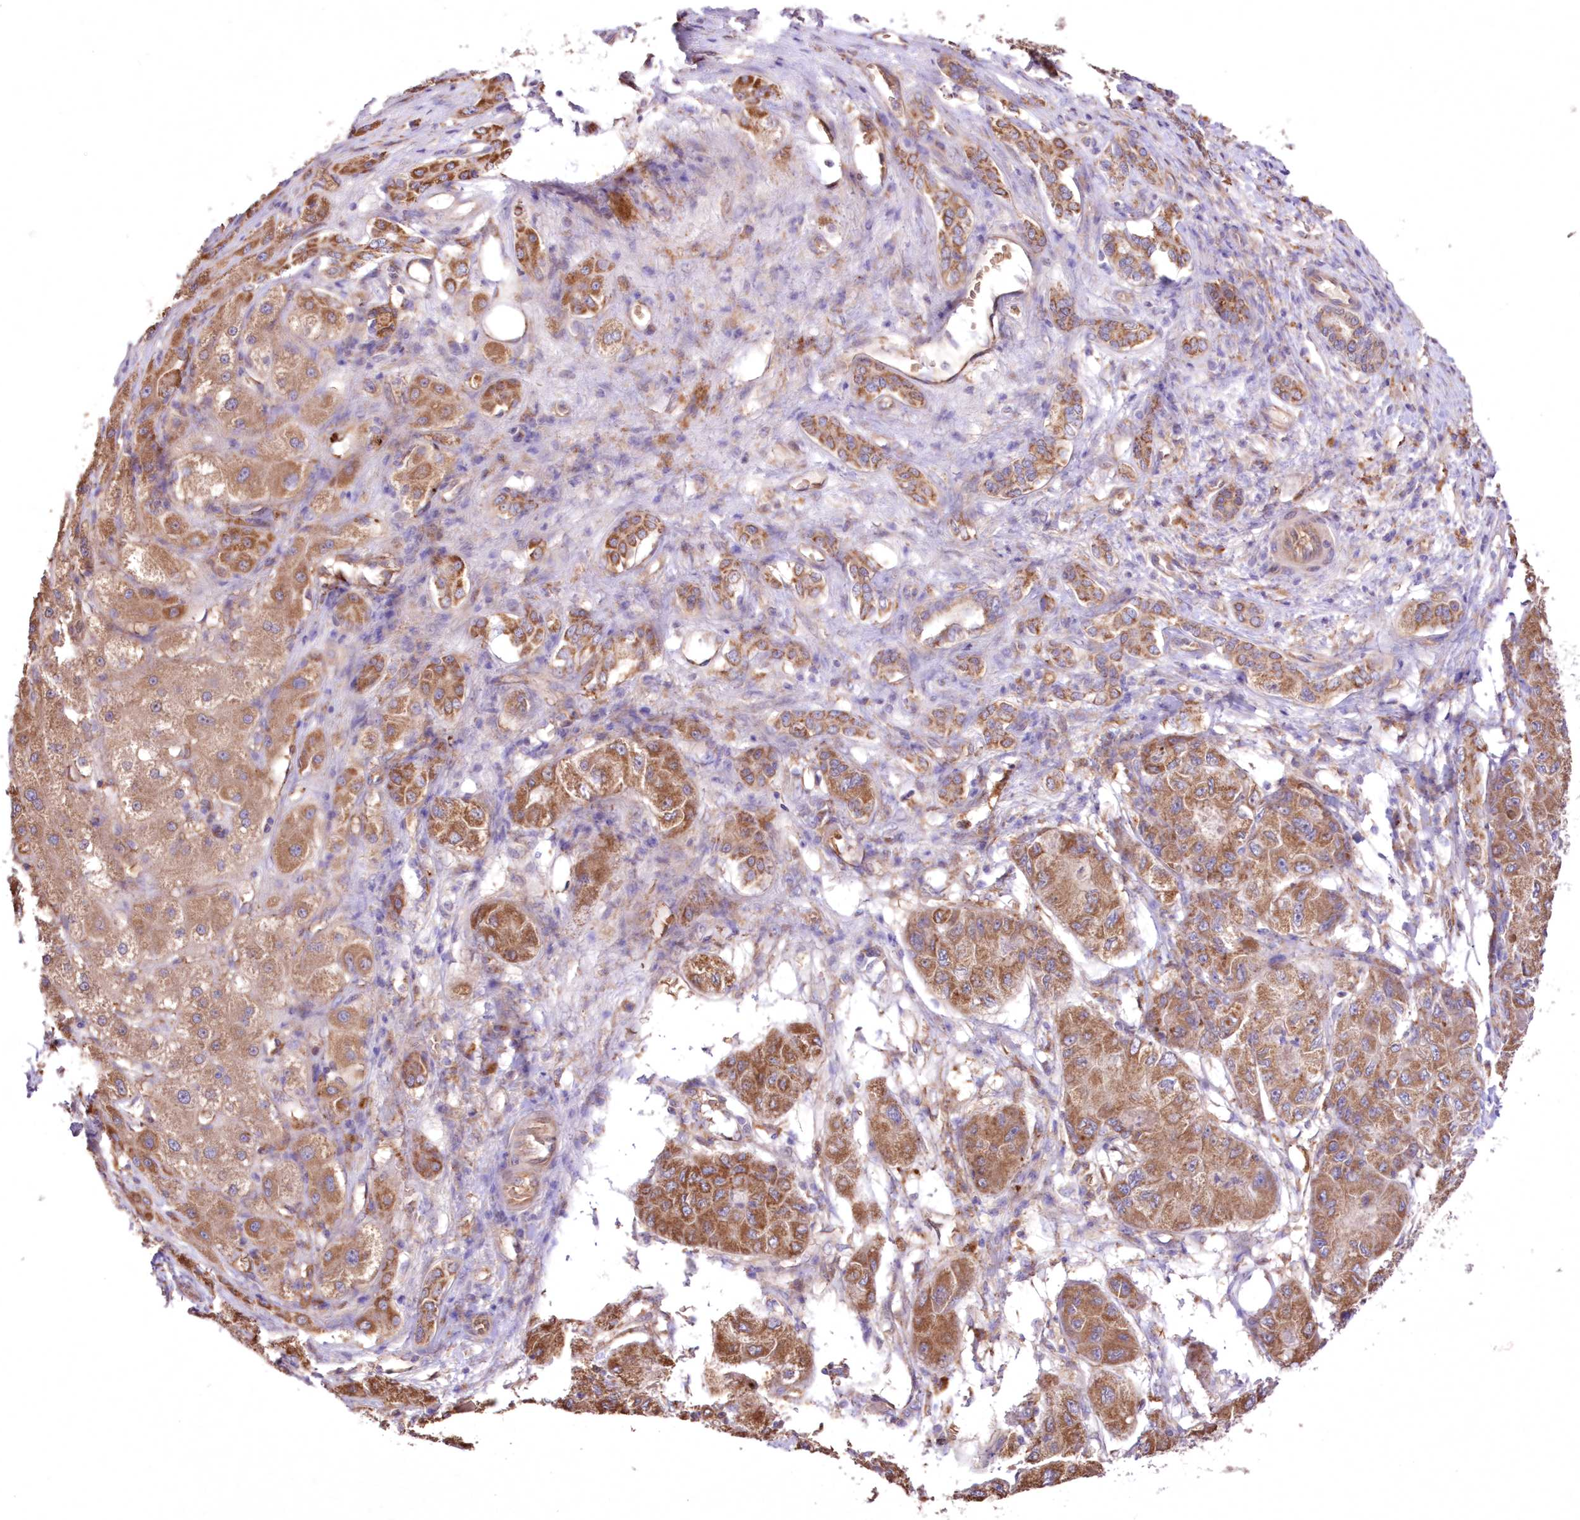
{"staining": {"intensity": "moderate", "quantity": ">75%", "location": "cytoplasmic/membranous"}, "tissue": "liver cancer", "cell_type": "Tumor cells", "image_type": "cancer", "snomed": [{"axis": "morphology", "description": "Carcinoma, Hepatocellular, NOS"}, {"axis": "topography", "description": "Liver"}], "caption": "DAB immunohistochemical staining of human liver cancer (hepatocellular carcinoma) reveals moderate cytoplasmic/membranous protein staining in about >75% of tumor cells. The staining was performed using DAB (3,3'-diaminobenzidine) to visualize the protein expression in brown, while the nuclei were stained in blue with hematoxylin (Magnification: 20x).", "gene": "FCHO2", "patient": {"sex": "male", "age": 80}}